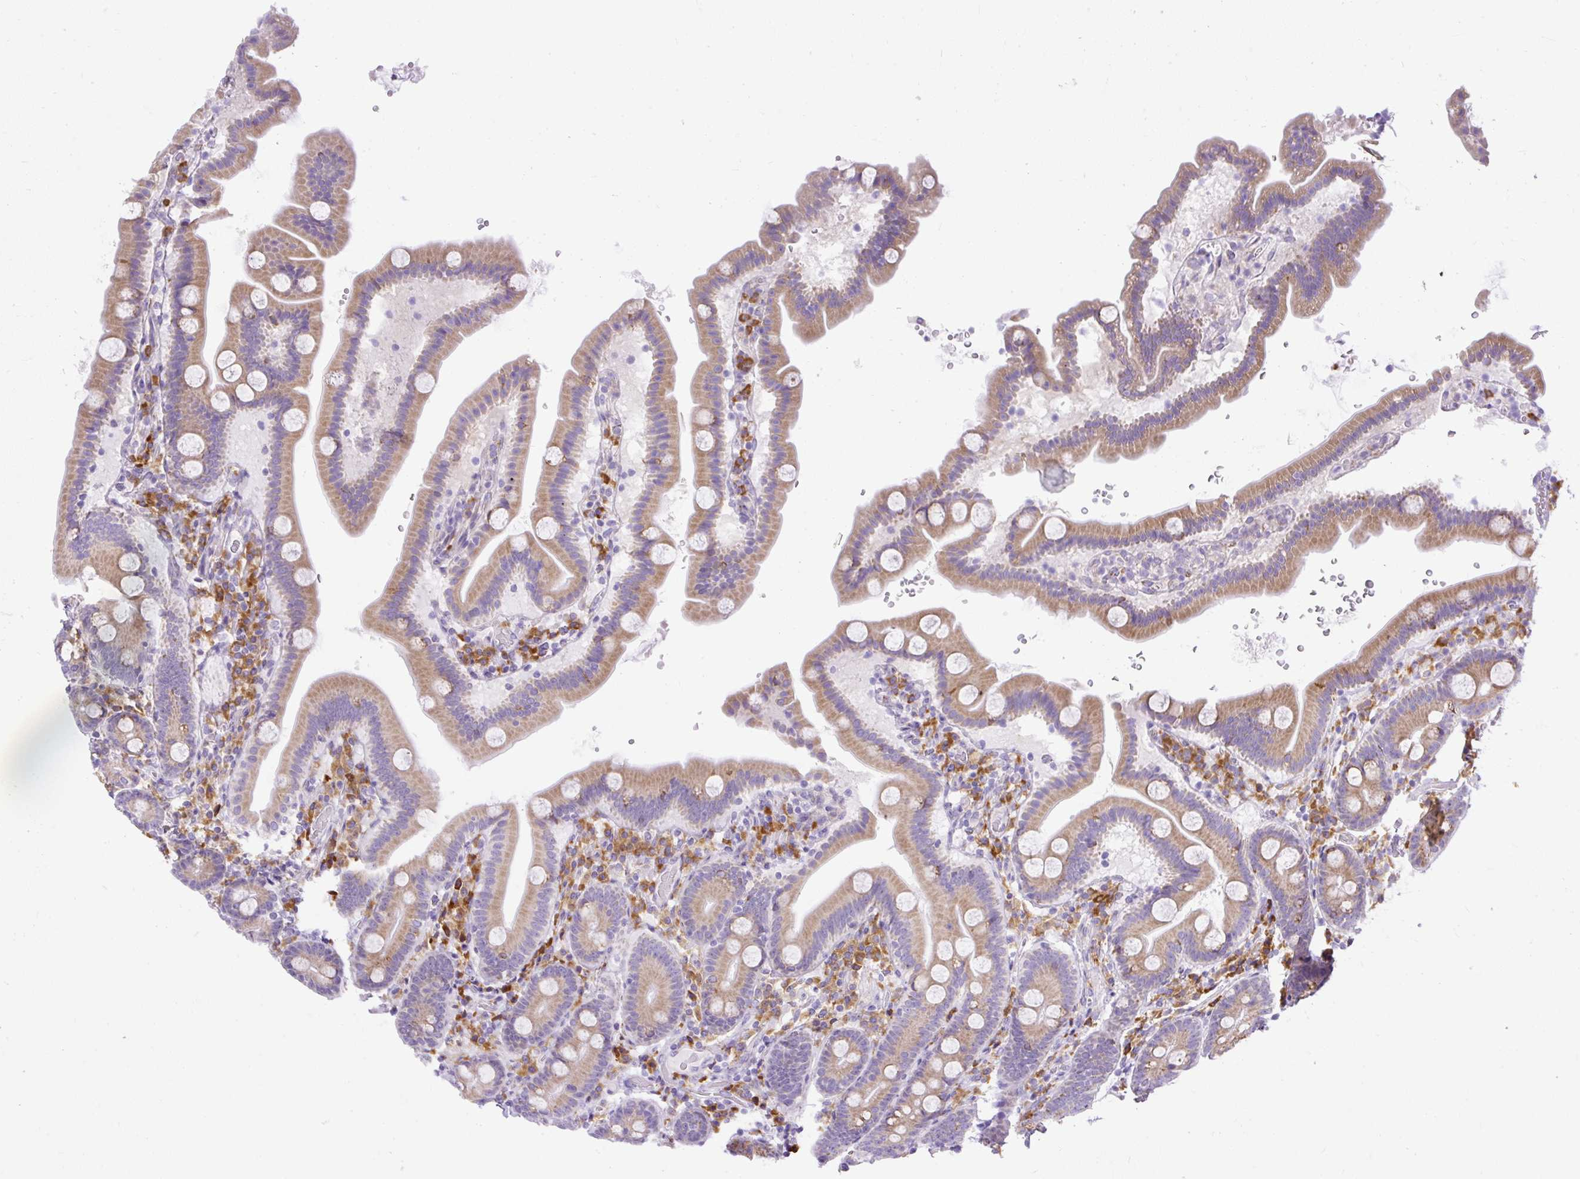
{"staining": {"intensity": "moderate", "quantity": ">75%", "location": "cytoplasmic/membranous"}, "tissue": "duodenum", "cell_type": "Glandular cells", "image_type": "normal", "snomed": [{"axis": "morphology", "description": "Normal tissue, NOS"}, {"axis": "topography", "description": "Duodenum"}], "caption": "Duodenum stained with immunohistochemistry shows moderate cytoplasmic/membranous staining in approximately >75% of glandular cells. The protein of interest is stained brown, and the nuclei are stained in blue (DAB IHC with brightfield microscopy, high magnification).", "gene": "SYBU", "patient": {"sex": "male", "age": 55}}